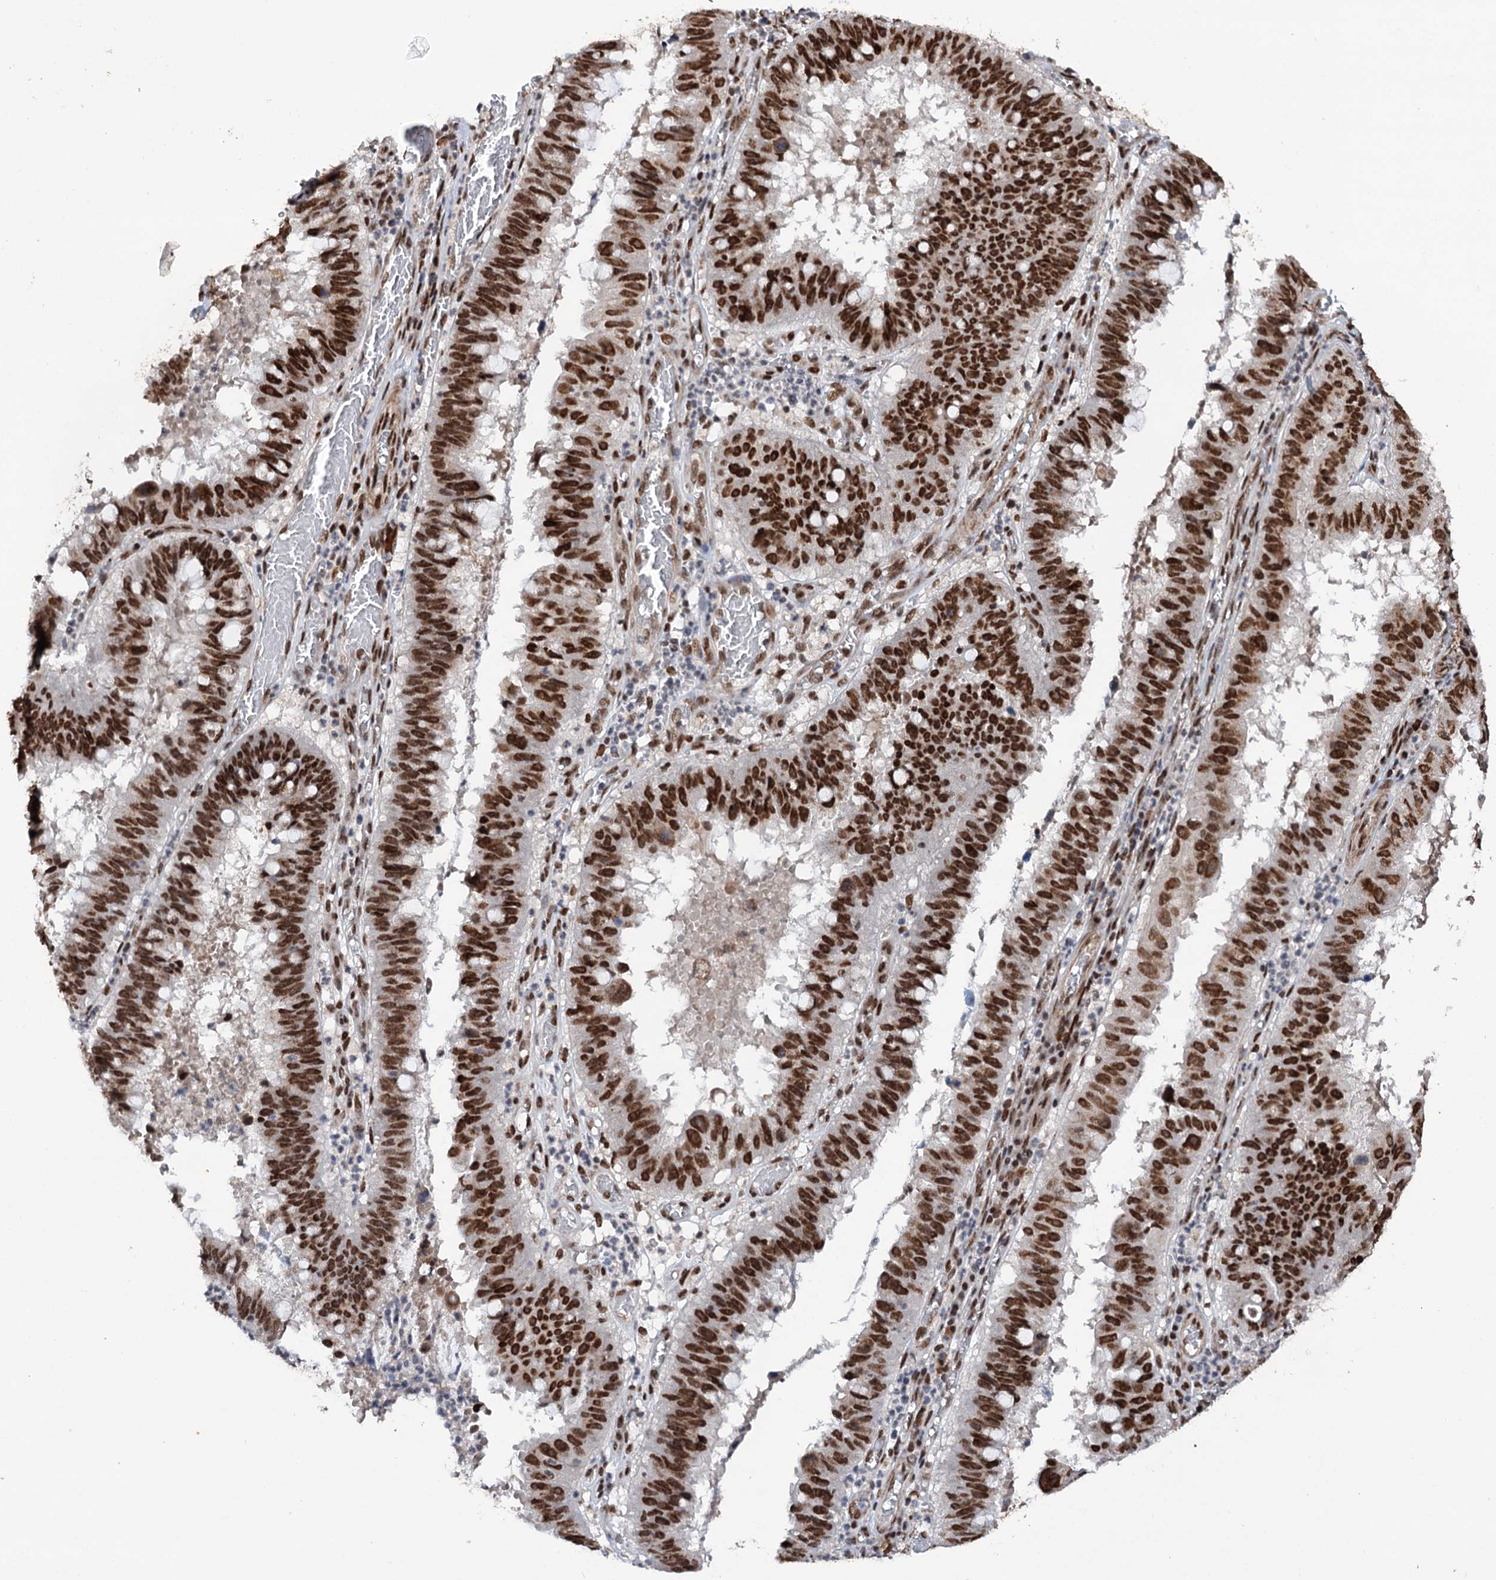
{"staining": {"intensity": "strong", "quantity": ">75%", "location": "nuclear"}, "tissue": "stomach cancer", "cell_type": "Tumor cells", "image_type": "cancer", "snomed": [{"axis": "morphology", "description": "Adenocarcinoma, NOS"}, {"axis": "topography", "description": "Stomach"}], "caption": "This histopathology image reveals stomach cancer stained with immunohistochemistry (IHC) to label a protein in brown. The nuclear of tumor cells show strong positivity for the protein. Nuclei are counter-stained blue.", "gene": "MATR3", "patient": {"sex": "male", "age": 59}}